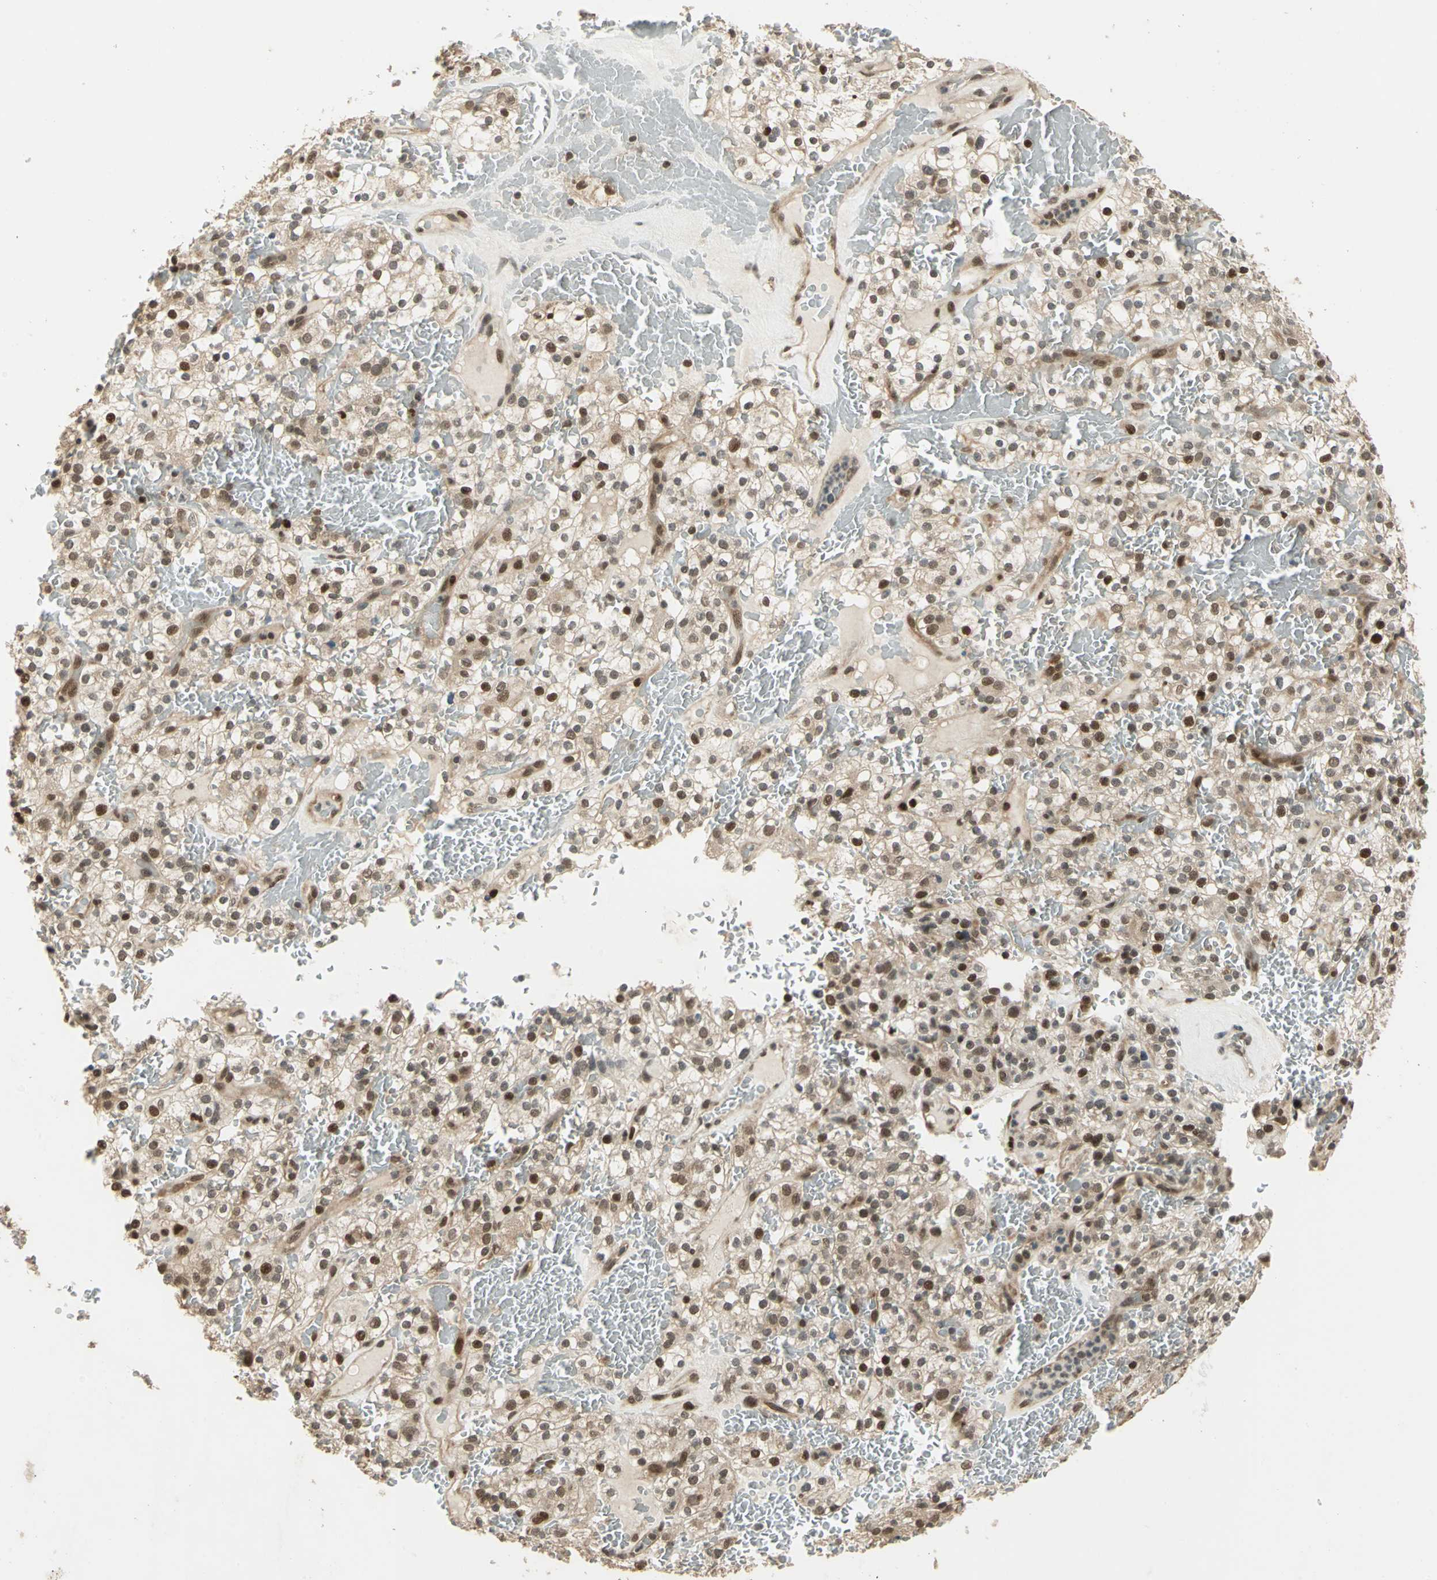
{"staining": {"intensity": "moderate", "quantity": ">75%", "location": "cytoplasmic/membranous,nuclear"}, "tissue": "renal cancer", "cell_type": "Tumor cells", "image_type": "cancer", "snomed": [{"axis": "morphology", "description": "Normal tissue, NOS"}, {"axis": "morphology", "description": "Adenocarcinoma, NOS"}, {"axis": "topography", "description": "Kidney"}], "caption": "This micrograph displays renal cancer (adenocarcinoma) stained with immunohistochemistry (IHC) to label a protein in brown. The cytoplasmic/membranous and nuclear of tumor cells show moderate positivity for the protein. Nuclei are counter-stained blue.", "gene": "PSMC3", "patient": {"sex": "female", "age": 72}}